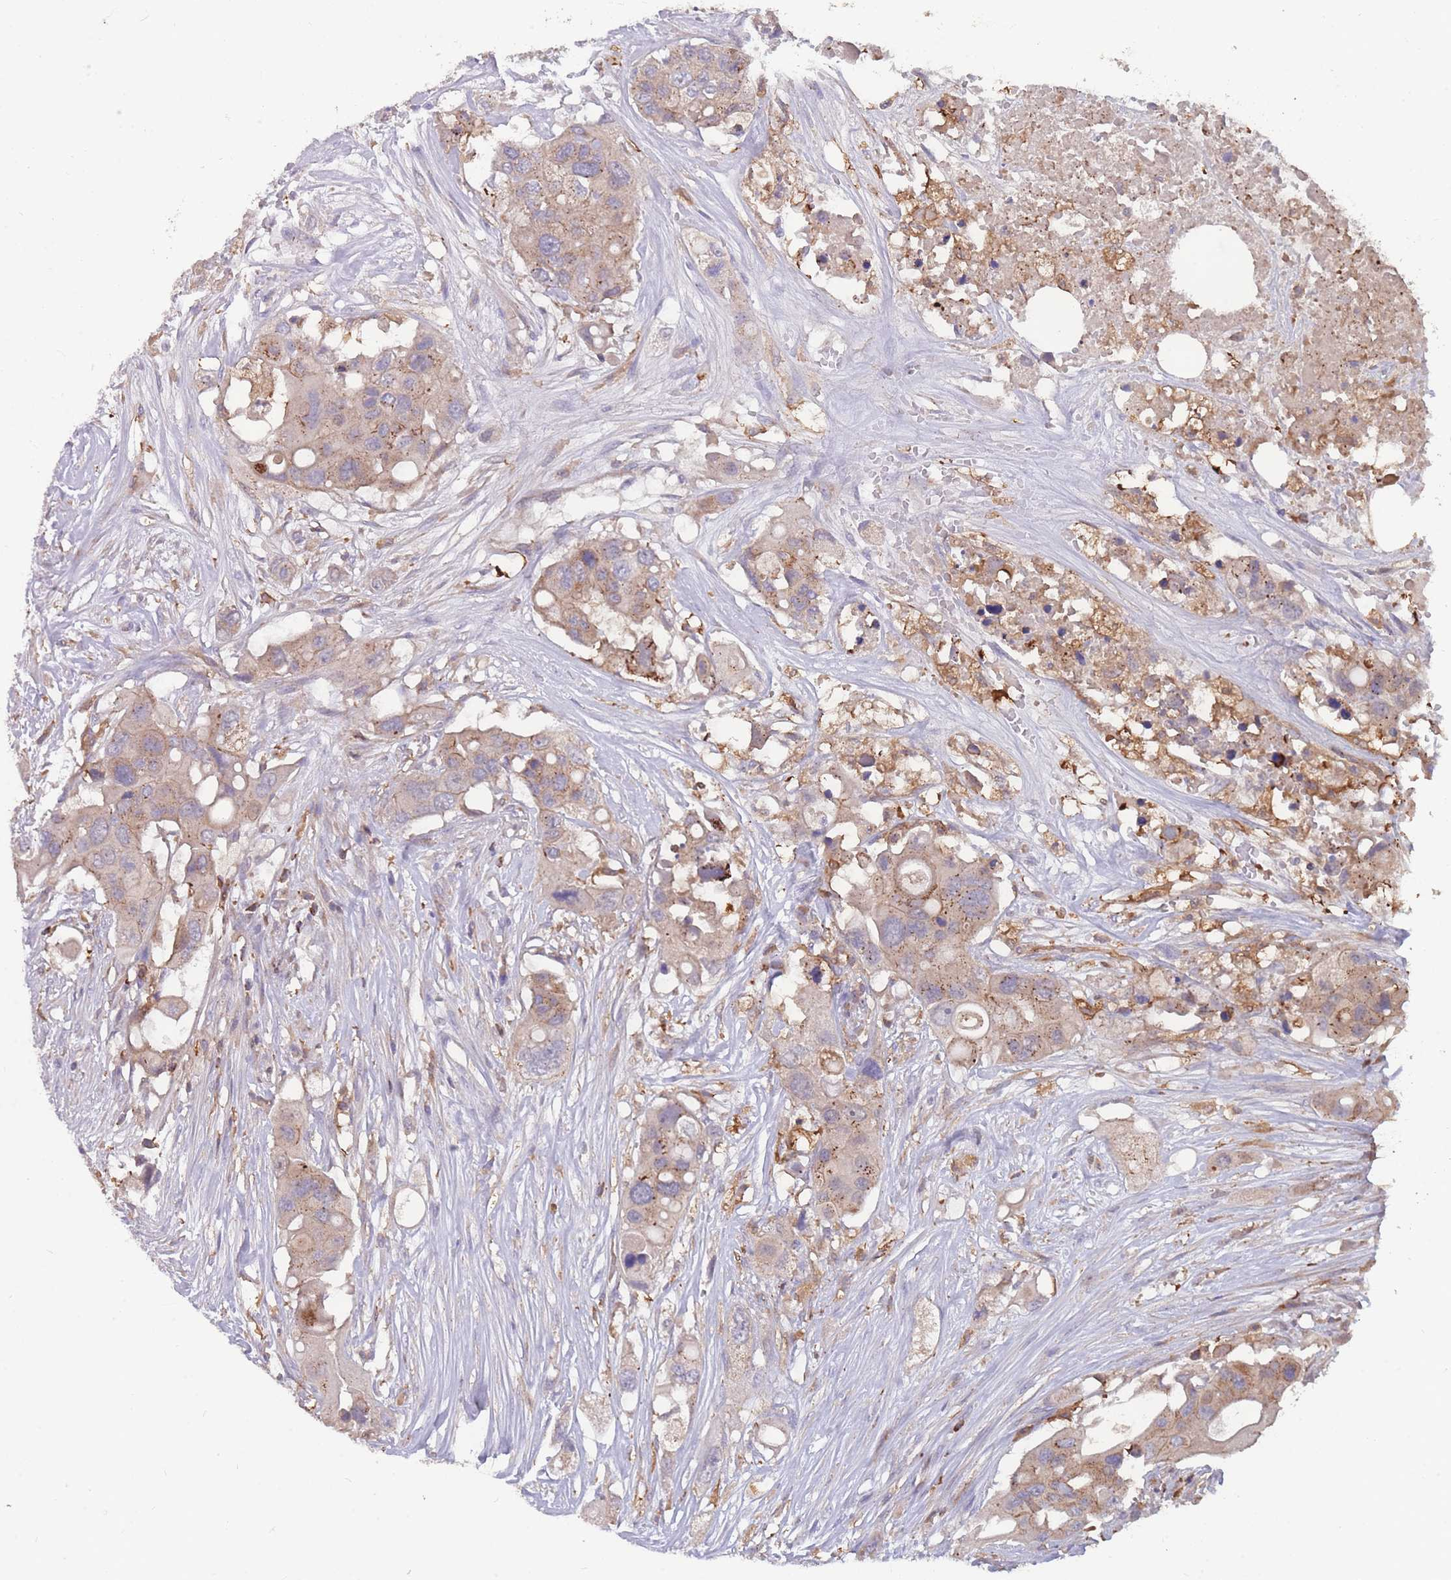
{"staining": {"intensity": "weak", "quantity": ">75%", "location": "cytoplasmic/membranous"}, "tissue": "colorectal cancer", "cell_type": "Tumor cells", "image_type": "cancer", "snomed": [{"axis": "morphology", "description": "Adenocarcinoma, NOS"}, {"axis": "topography", "description": "Colon"}], "caption": "Immunohistochemical staining of colorectal cancer displays low levels of weak cytoplasmic/membranous protein positivity in about >75% of tumor cells.", "gene": "CD33", "patient": {"sex": "male", "age": 77}}